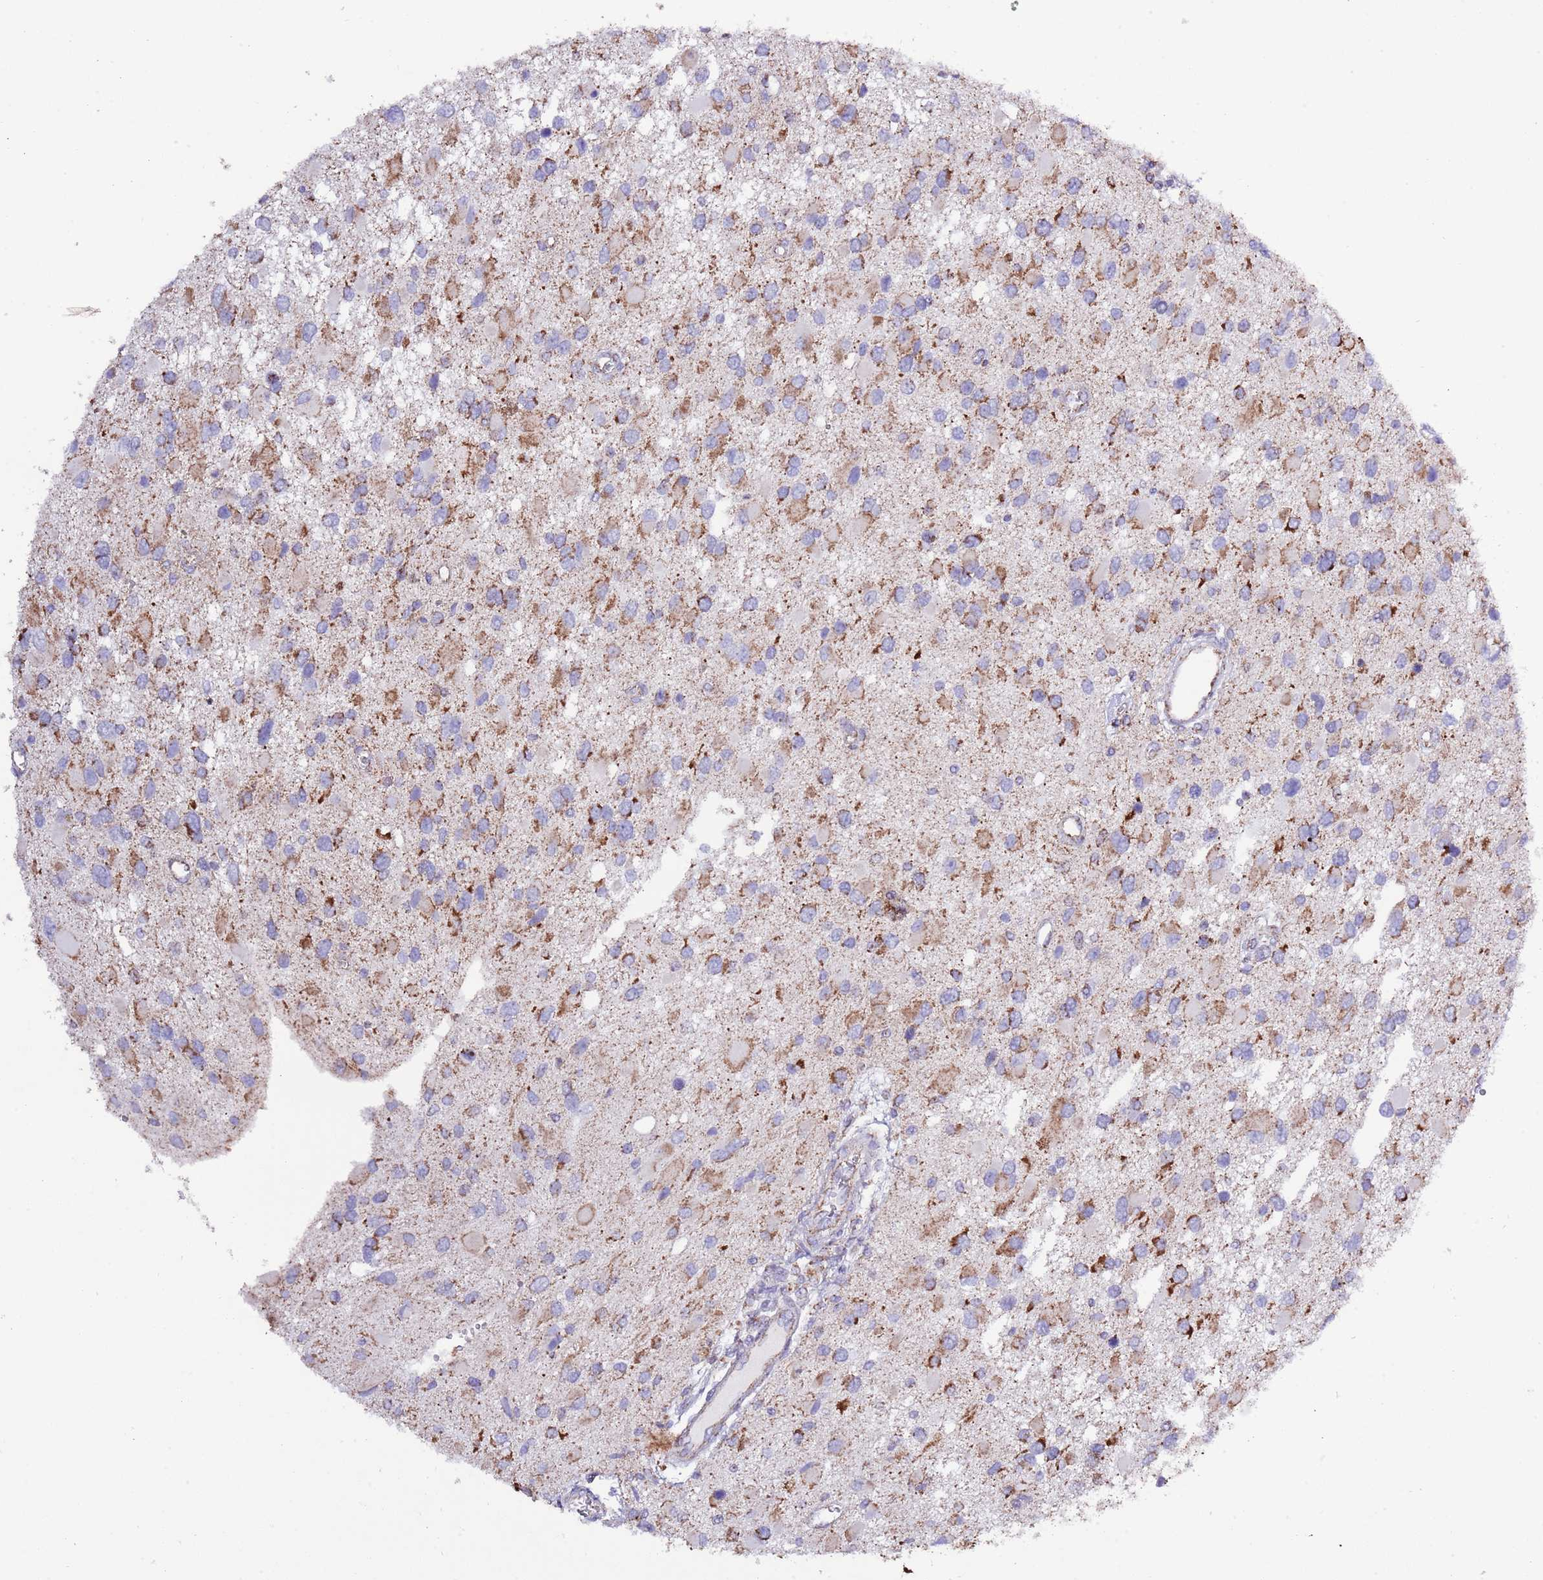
{"staining": {"intensity": "moderate", "quantity": "<25%", "location": "cytoplasmic/membranous"}, "tissue": "glioma", "cell_type": "Tumor cells", "image_type": "cancer", "snomed": [{"axis": "morphology", "description": "Glioma, malignant, High grade"}, {"axis": "topography", "description": "Brain"}], "caption": "Malignant glioma (high-grade) was stained to show a protein in brown. There is low levels of moderate cytoplasmic/membranous expression in about <25% of tumor cells. The staining was performed using DAB to visualize the protein expression in brown, while the nuclei were stained in blue with hematoxylin (Magnification: 20x).", "gene": "TEKTIP1", "patient": {"sex": "male", "age": 53}}